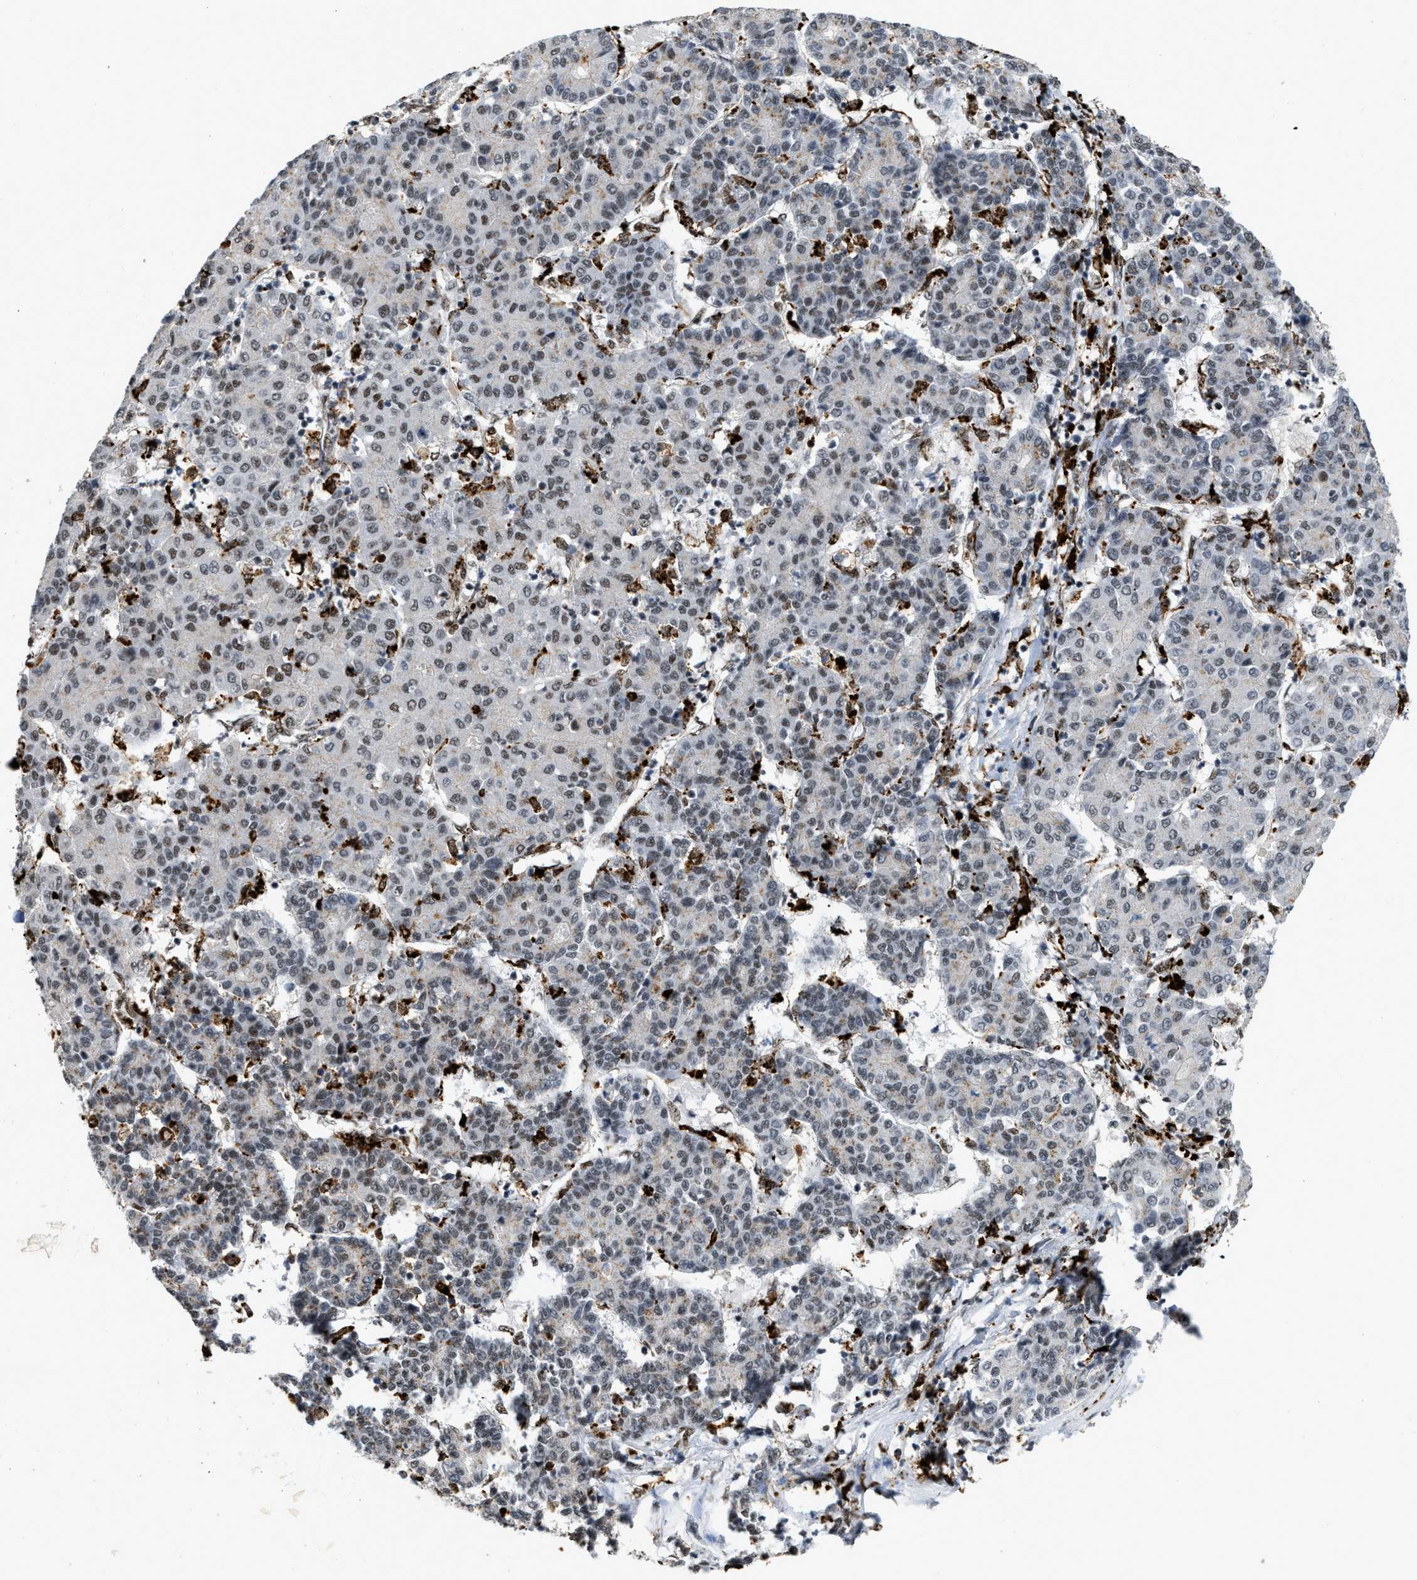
{"staining": {"intensity": "weak", "quantity": "25%-75%", "location": "nuclear"}, "tissue": "liver cancer", "cell_type": "Tumor cells", "image_type": "cancer", "snomed": [{"axis": "morphology", "description": "Carcinoma, Hepatocellular, NOS"}, {"axis": "topography", "description": "Liver"}], "caption": "Weak nuclear positivity for a protein is present in approximately 25%-75% of tumor cells of liver cancer using immunohistochemistry.", "gene": "NUMA1", "patient": {"sex": "male", "age": 65}}